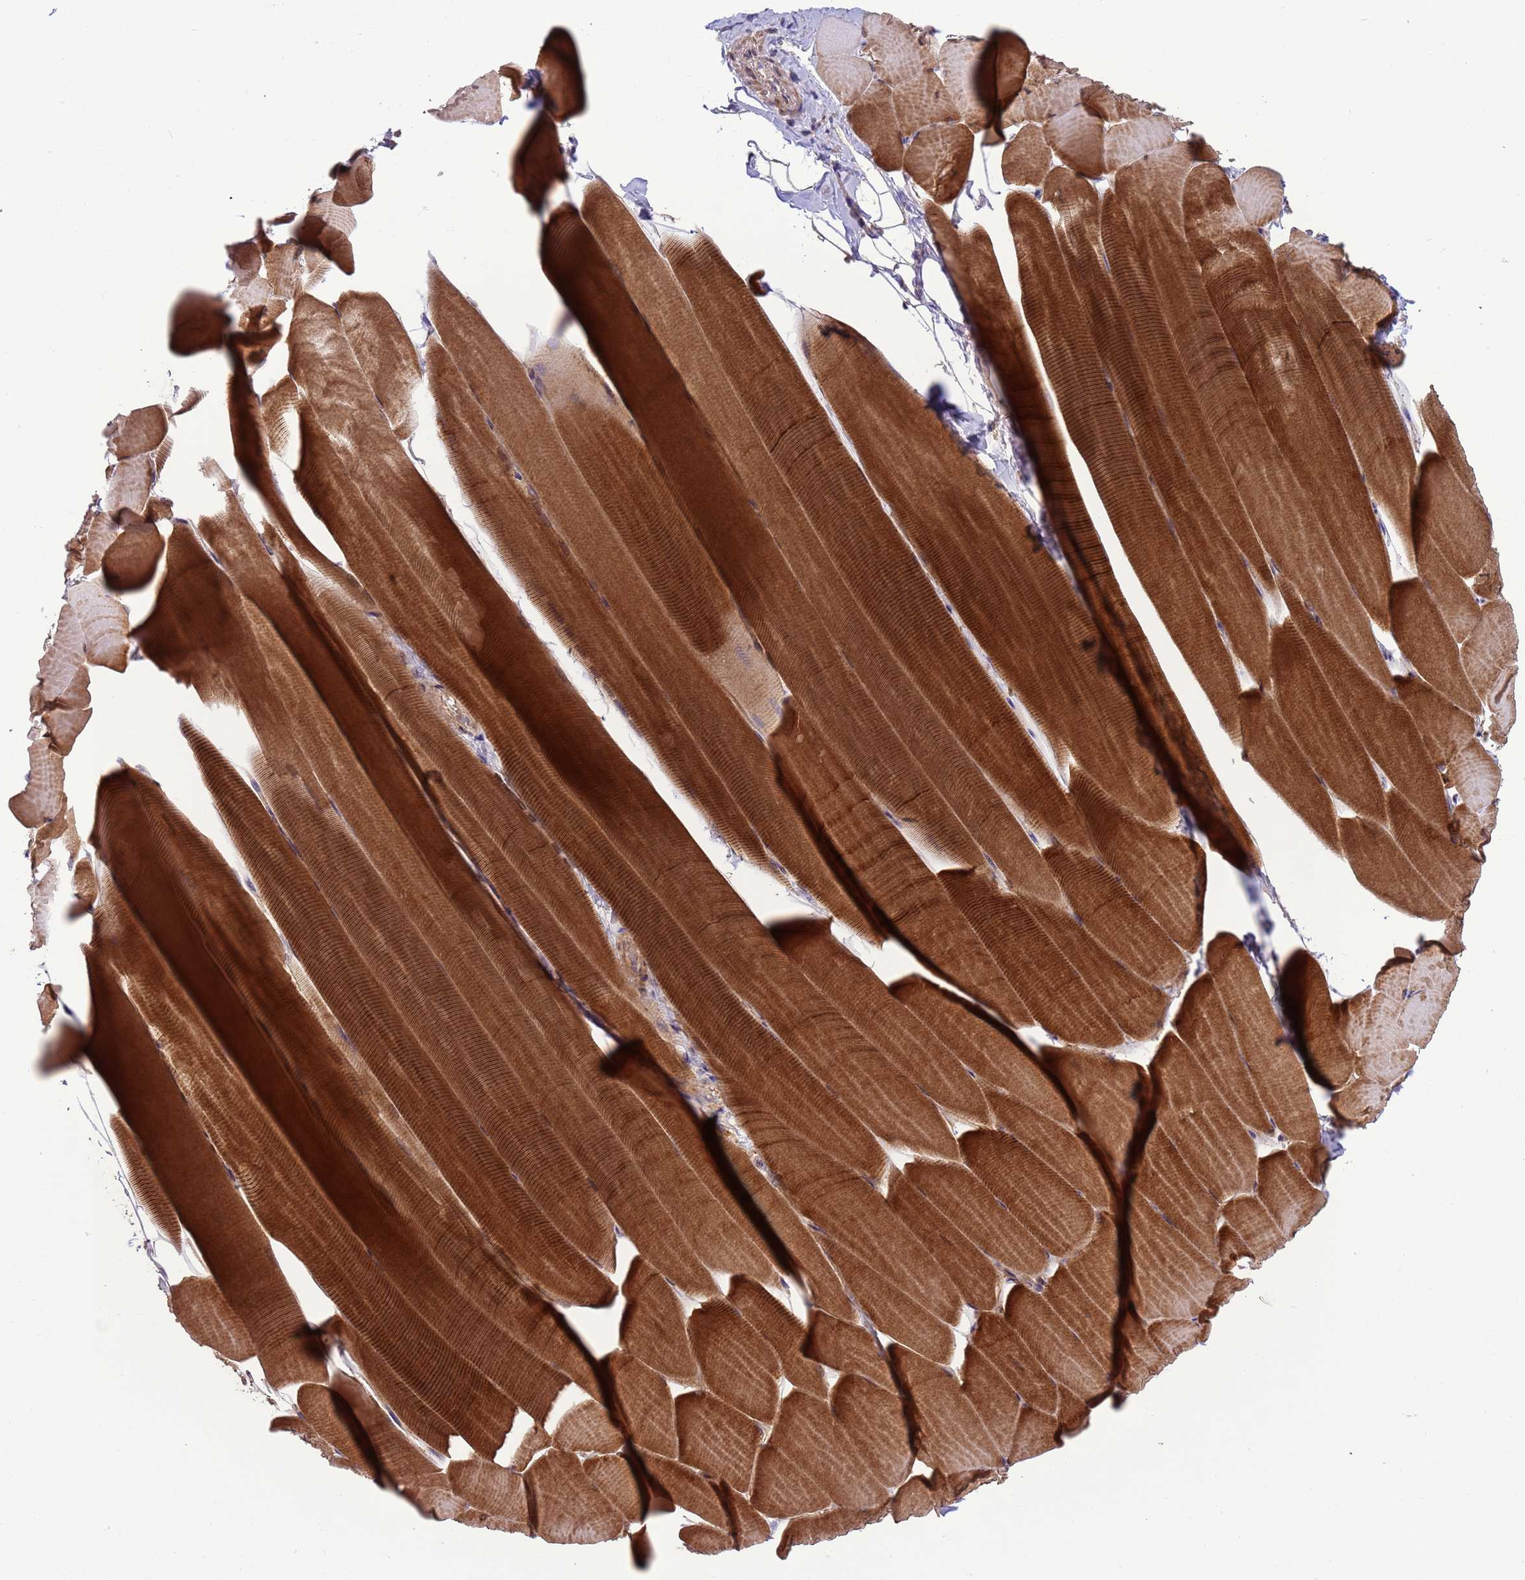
{"staining": {"intensity": "strong", "quantity": "25%-75%", "location": "cytoplasmic/membranous"}, "tissue": "skeletal muscle", "cell_type": "Myocytes", "image_type": "normal", "snomed": [{"axis": "morphology", "description": "Normal tissue, NOS"}, {"axis": "topography", "description": "Skeletal muscle"}], "caption": "This is a photomicrograph of immunohistochemistry (IHC) staining of unremarkable skeletal muscle, which shows strong expression in the cytoplasmic/membranous of myocytes.", "gene": "SLC9B2", "patient": {"sex": "male", "age": 25}}